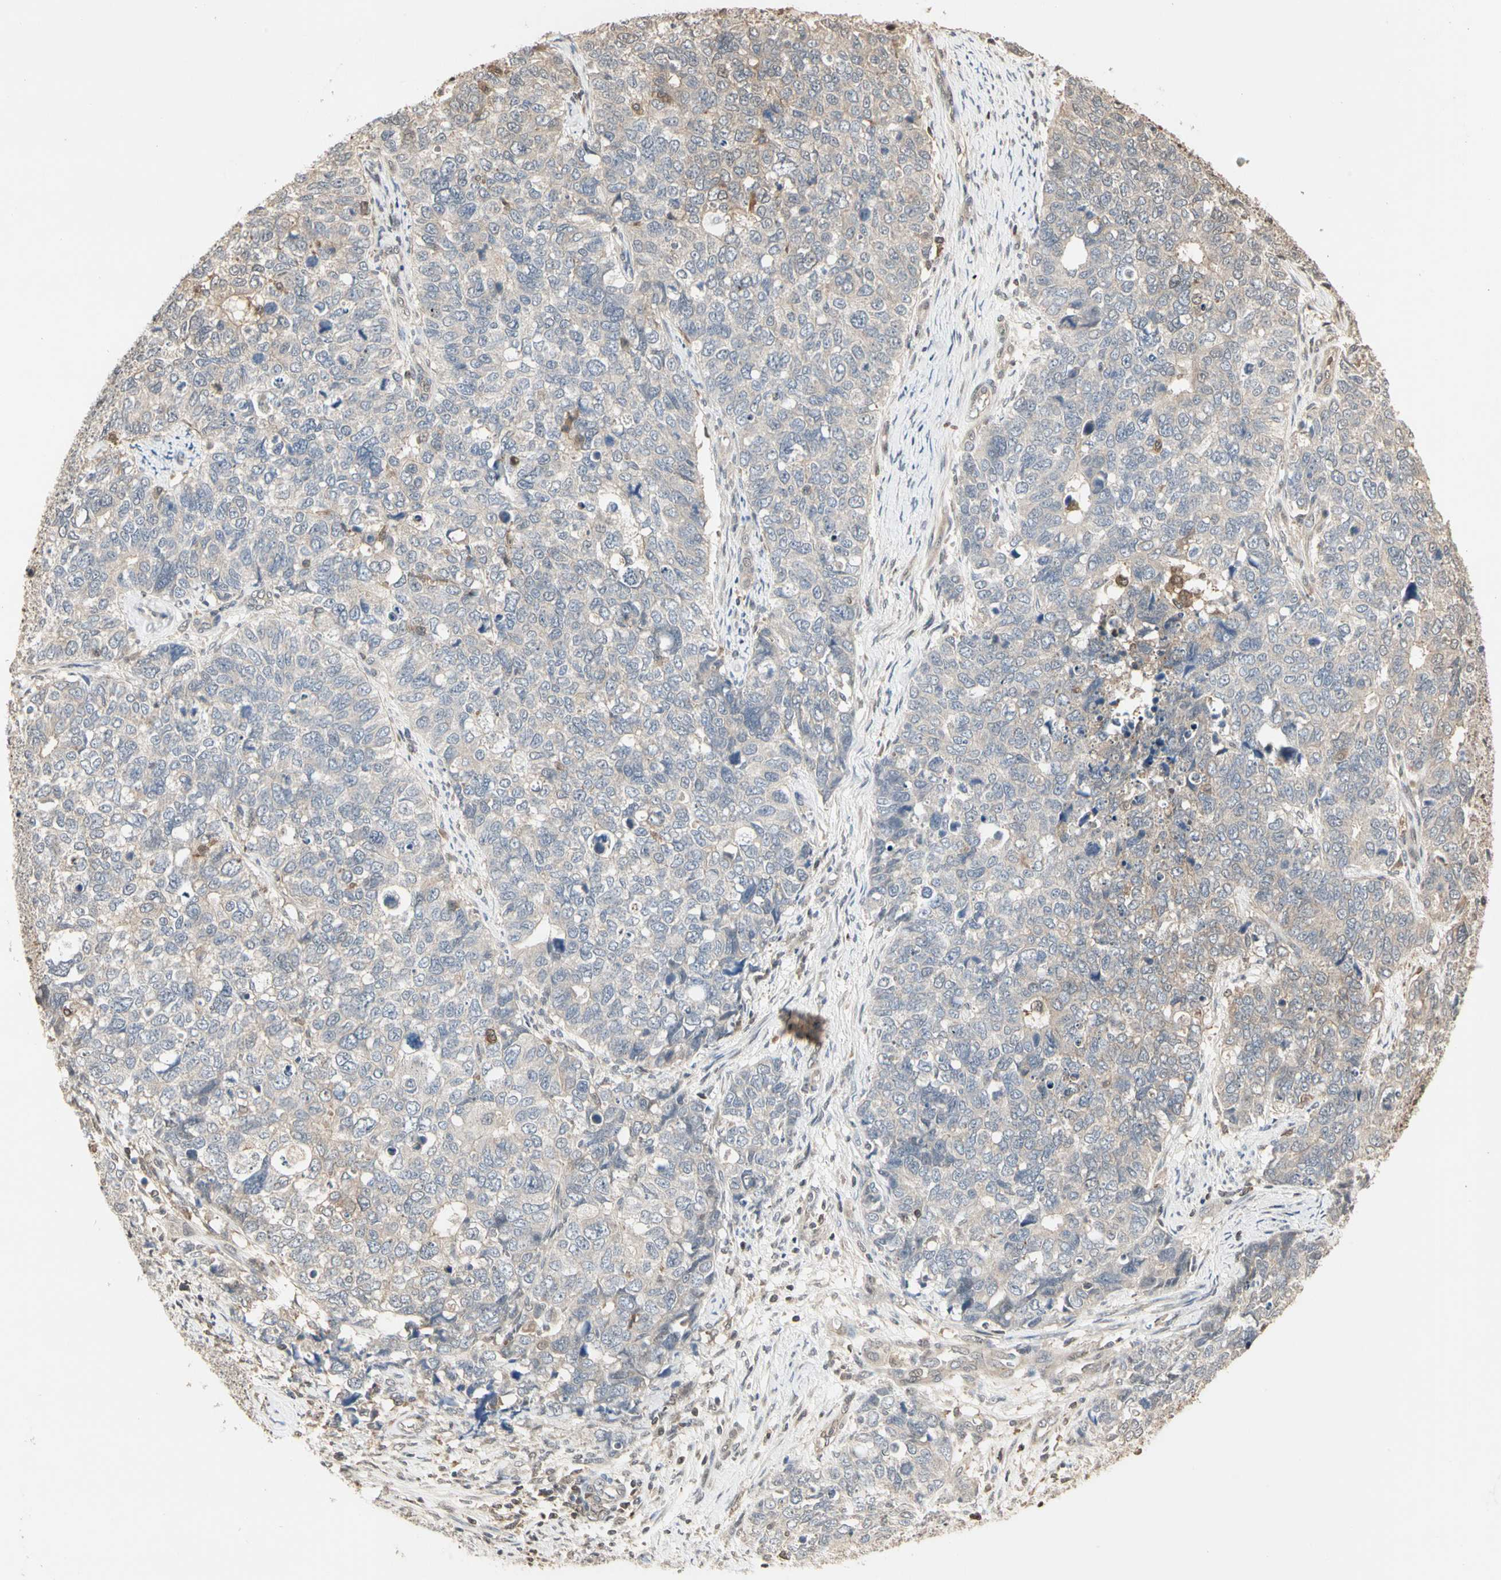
{"staining": {"intensity": "weak", "quantity": ">75%", "location": "cytoplasmic/membranous"}, "tissue": "cervical cancer", "cell_type": "Tumor cells", "image_type": "cancer", "snomed": [{"axis": "morphology", "description": "Squamous cell carcinoma, NOS"}, {"axis": "topography", "description": "Cervix"}], "caption": "Squamous cell carcinoma (cervical) stained with DAB IHC reveals low levels of weak cytoplasmic/membranous expression in about >75% of tumor cells. (DAB IHC, brown staining for protein, blue staining for nuclei).", "gene": "DRG2", "patient": {"sex": "female", "age": 63}}